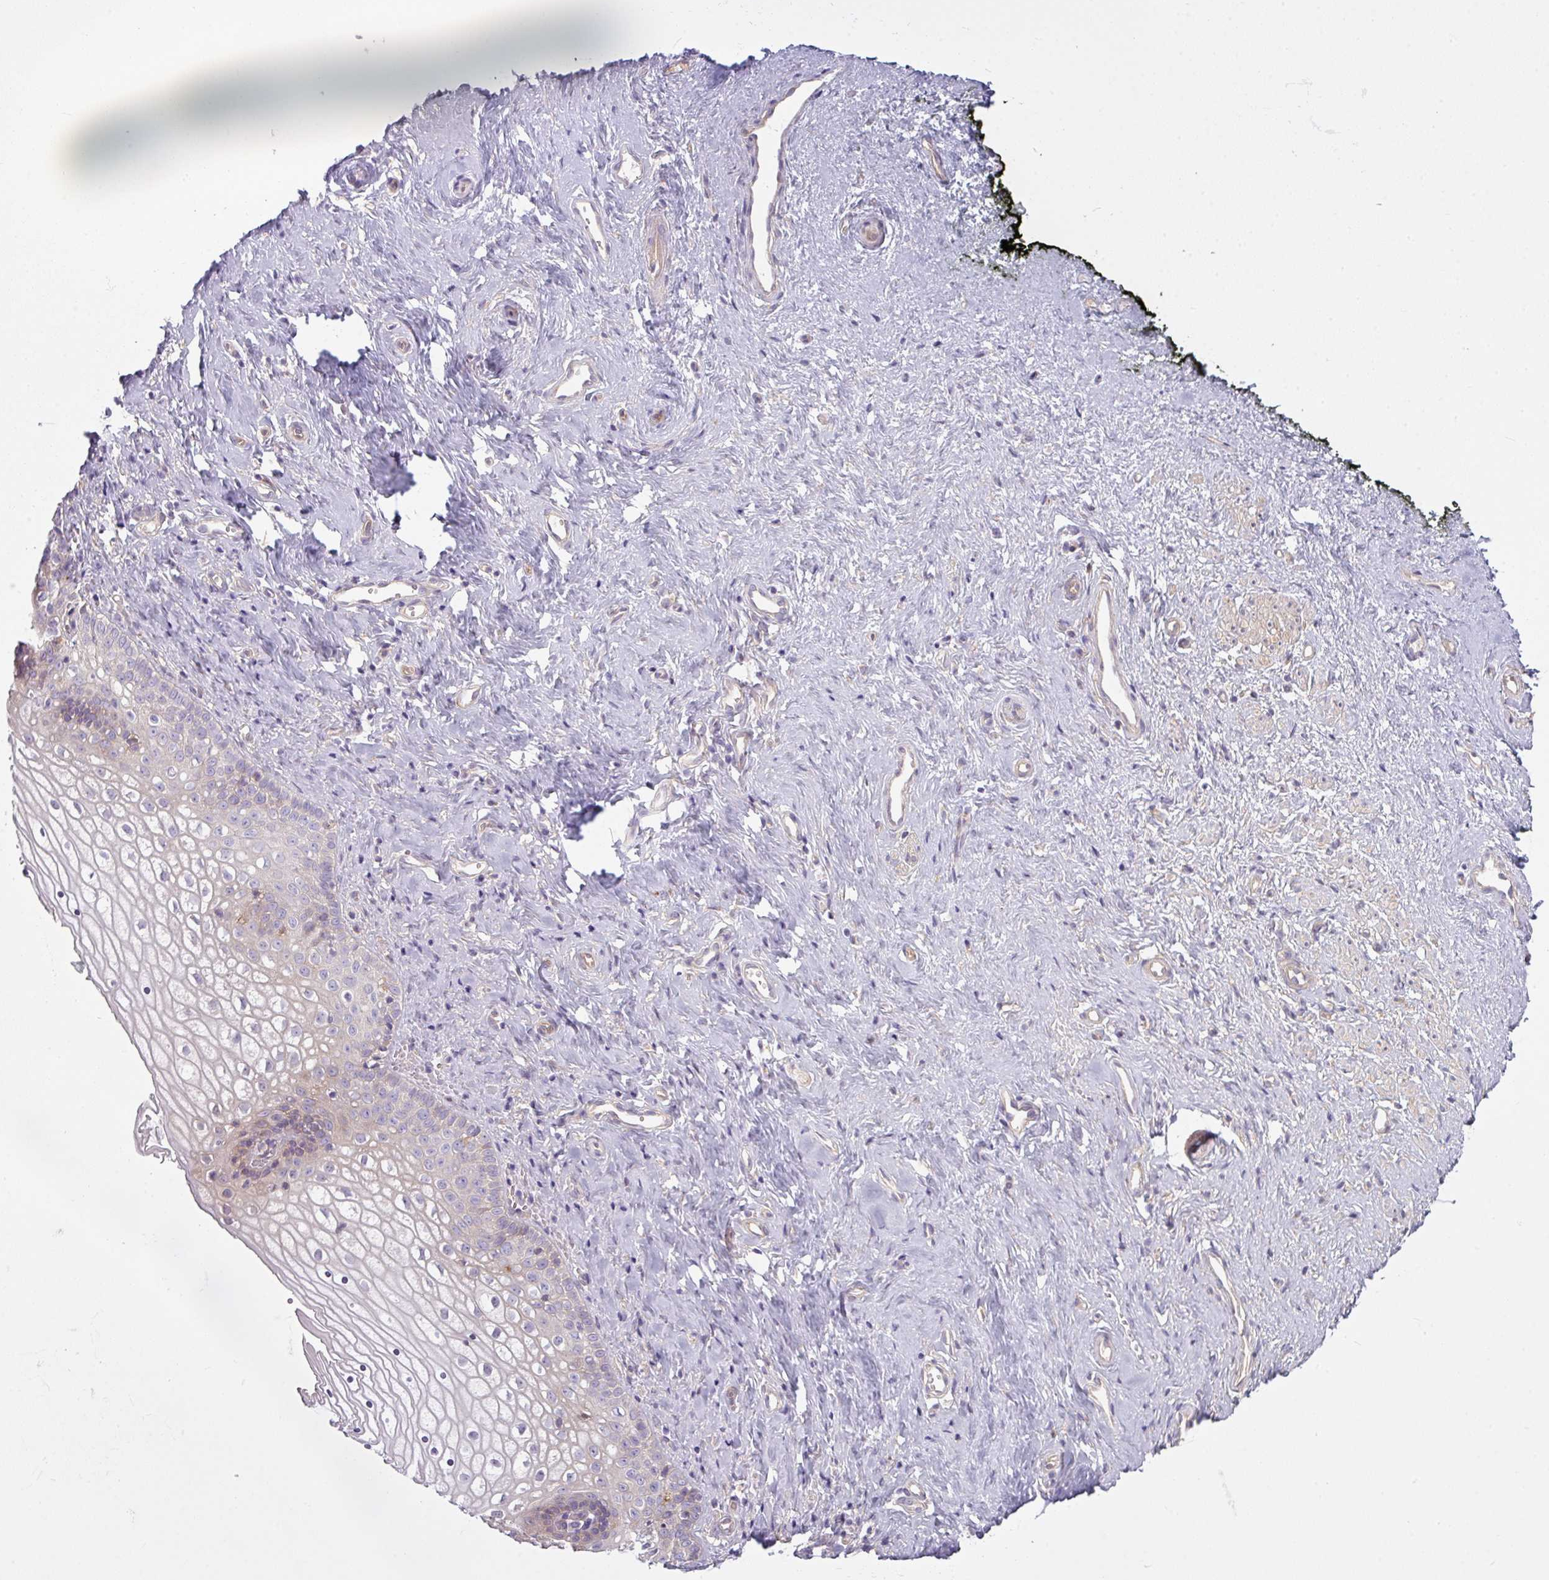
{"staining": {"intensity": "moderate", "quantity": "<25%", "location": "cytoplasmic/membranous"}, "tissue": "vagina", "cell_type": "Squamous epithelial cells", "image_type": "normal", "snomed": [{"axis": "morphology", "description": "Normal tissue, NOS"}, {"axis": "topography", "description": "Vagina"}], "caption": "Immunohistochemical staining of normal human vagina demonstrates <25% levels of moderate cytoplasmic/membranous protein positivity in about <25% of squamous epithelial cells.", "gene": "CAMK2A", "patient": {"sex": "female", "age": 59}}